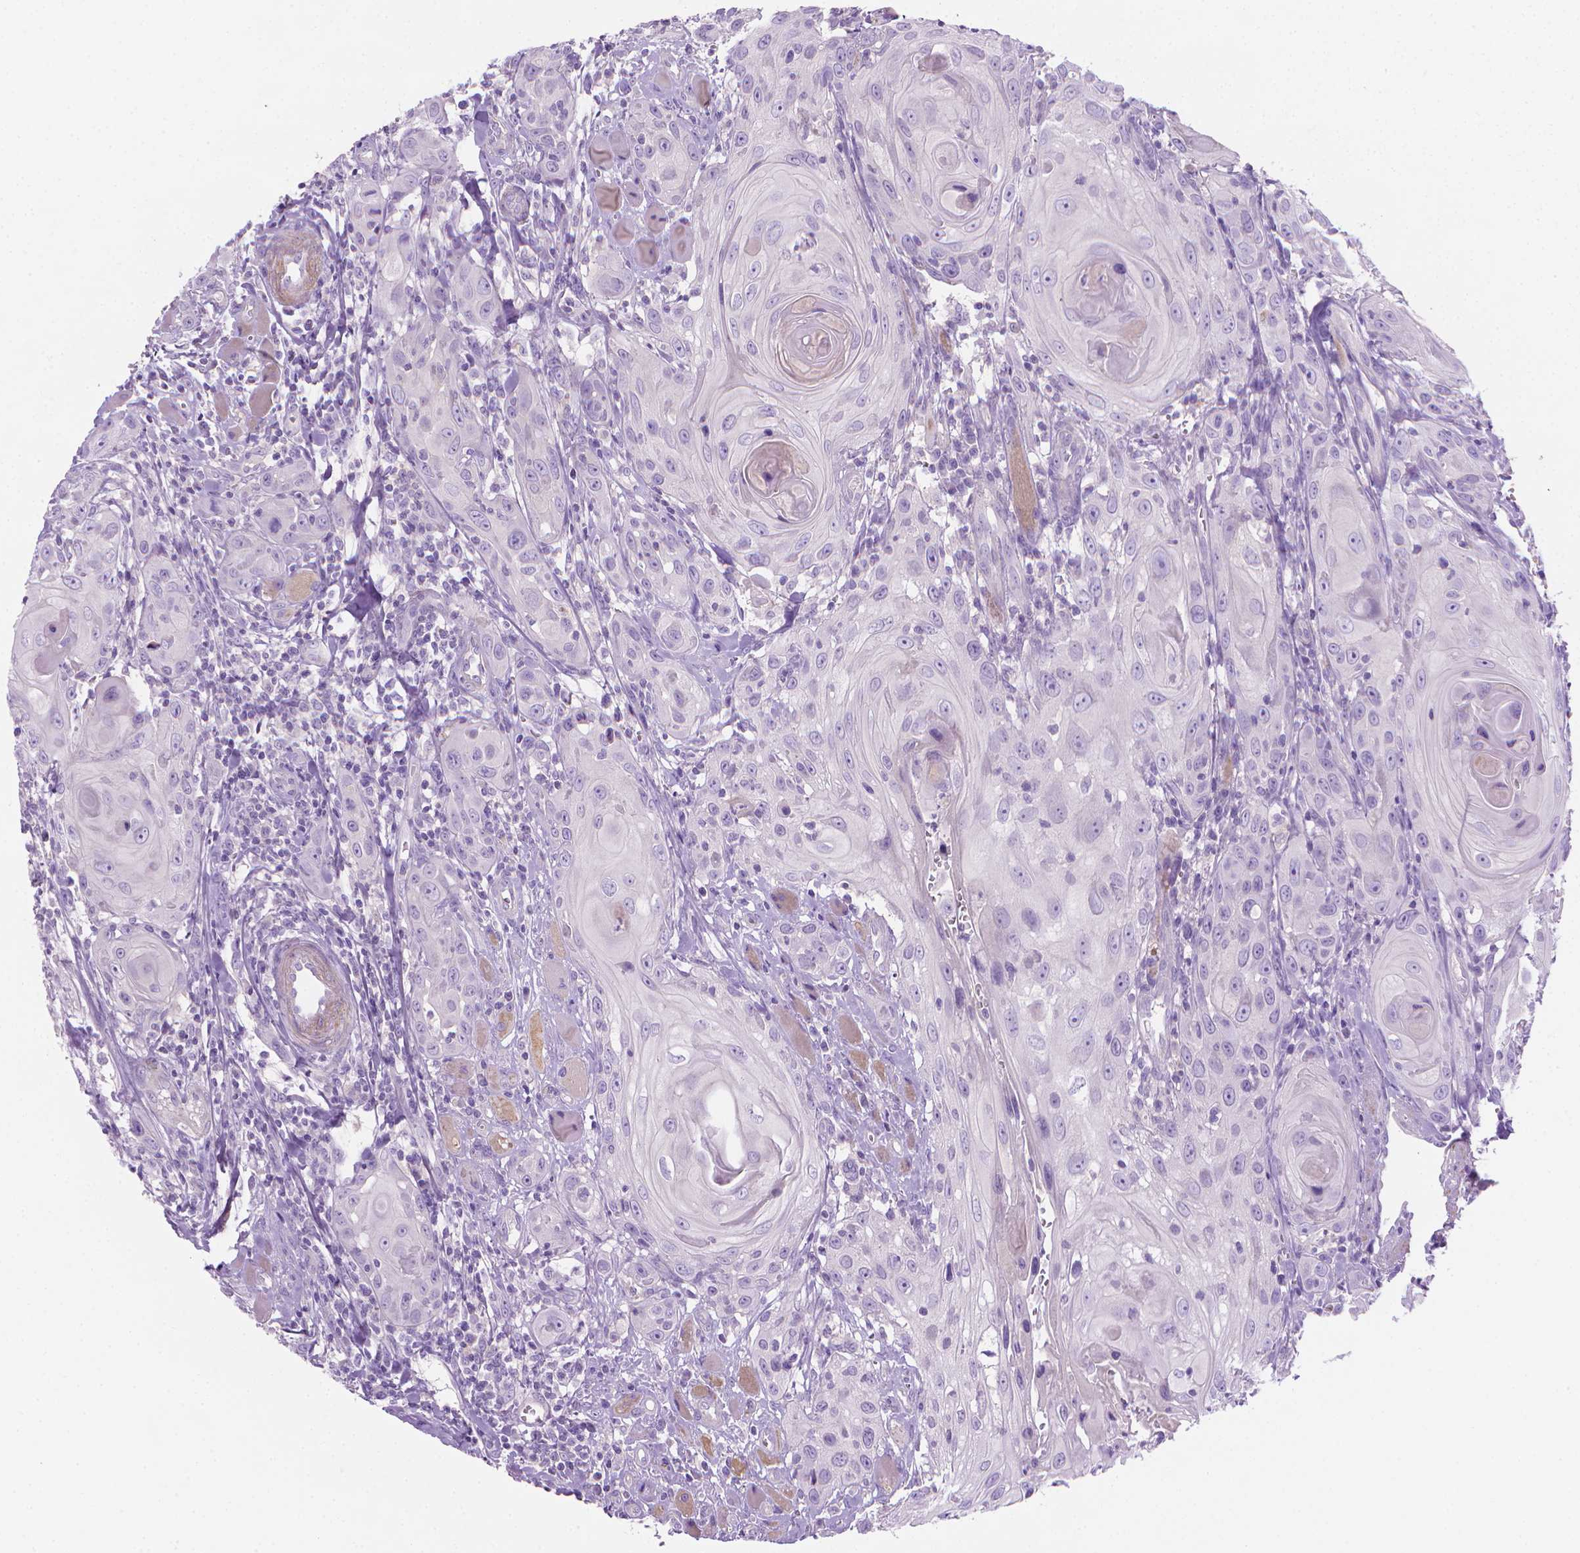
{"staining": {"intensity": "negative", "quantity": "none", "location": "none"}, "tissue": "head and neck cancer", "cell_type": "Tumor cells", "image_type": "cancer", "snomed": [{"axis": "morphology", "description": "Squamous cell carcinoma, NOS"}, {"axis": "topography", "description": "Head-Neck"}], "caption": "This is an immunohistochemistry (IHC) micrograph of head and neck squamous cell carcinoma. There is no positivity in tumor cells.", "gene": "FASN", "patient": {"sex": "female", "age": 80}}